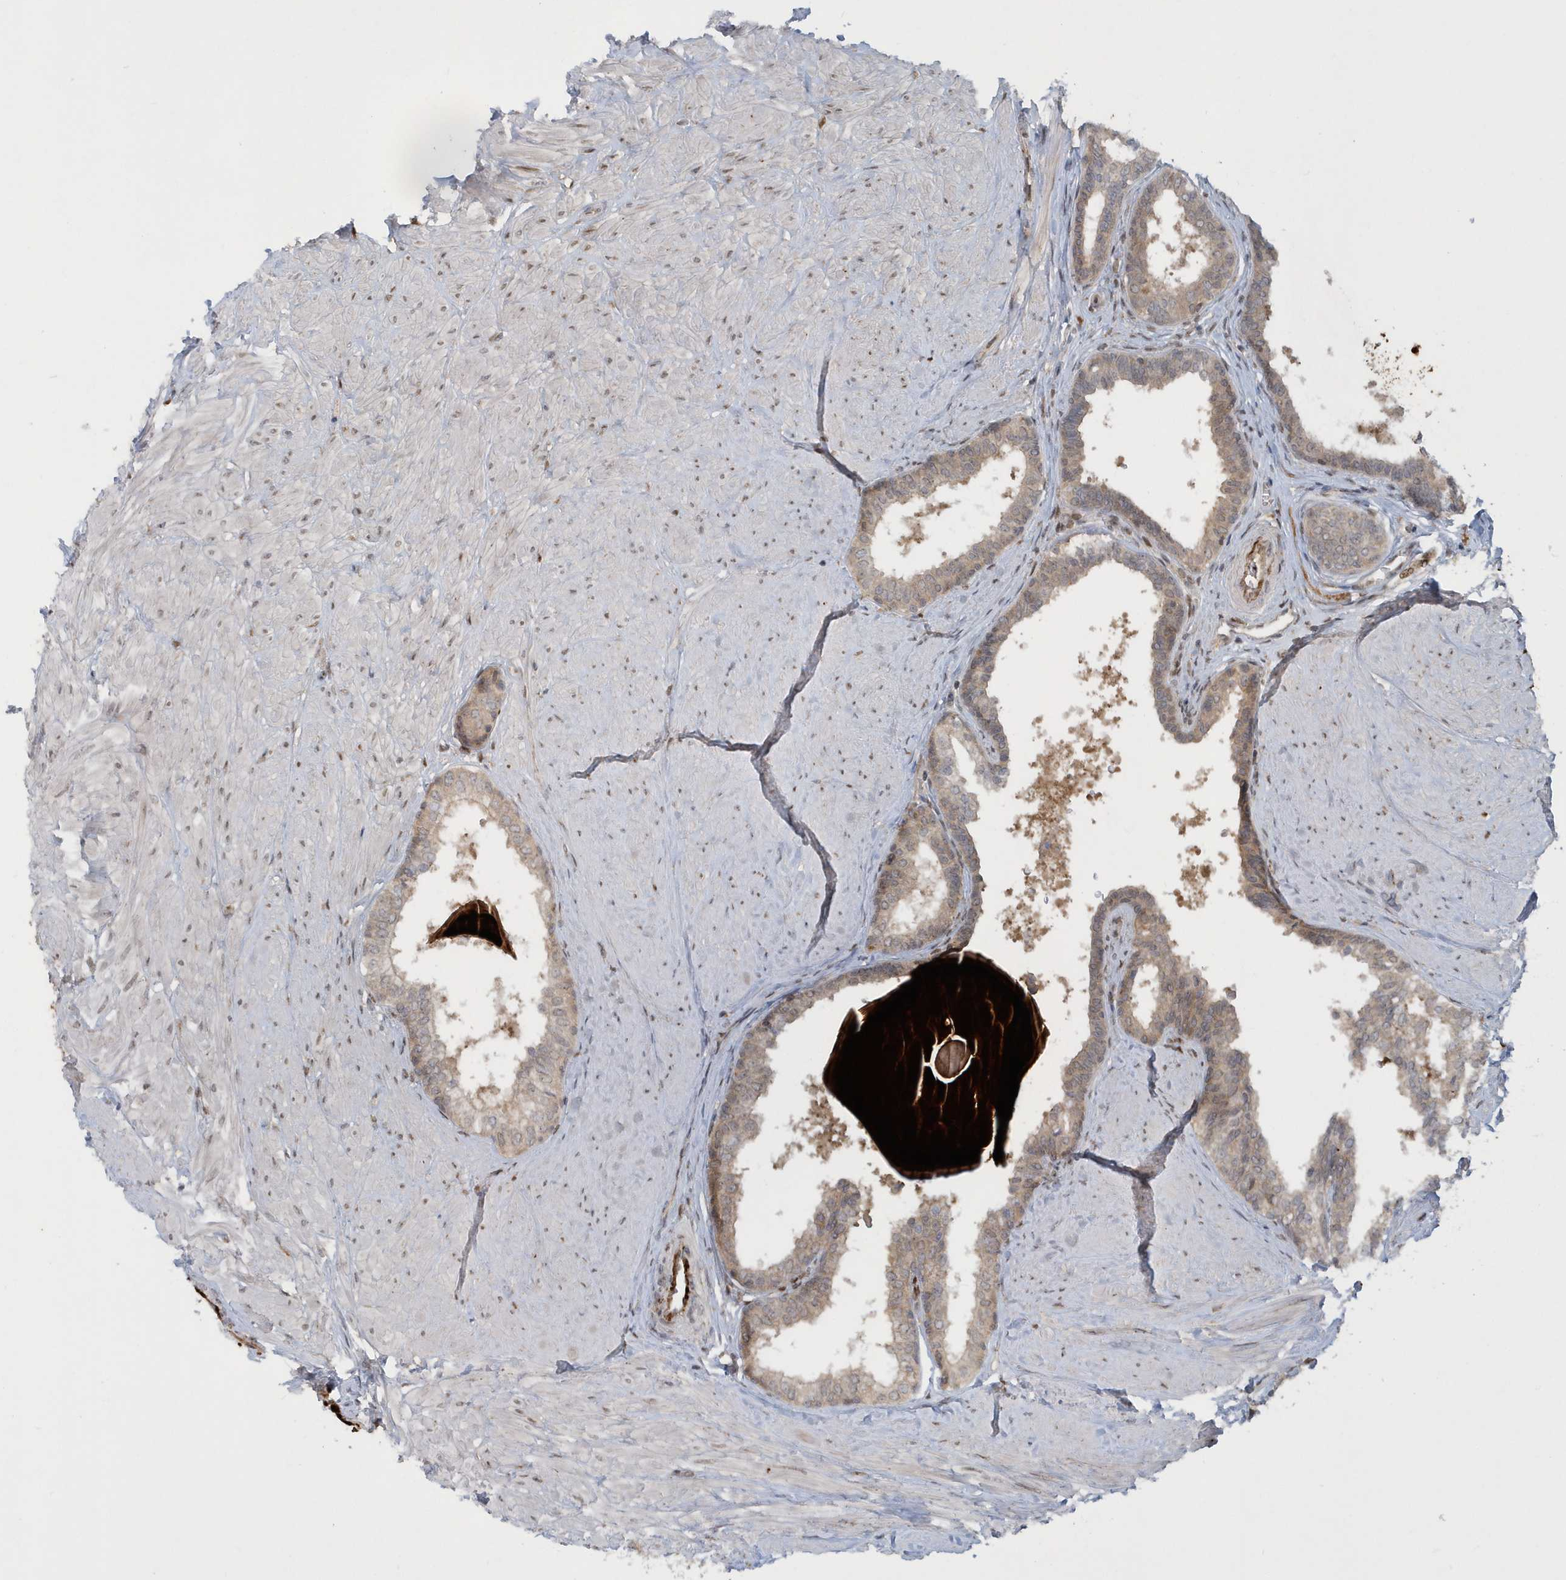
{"staining": {"intensity": "moderate", "quantity": "25%-75%", "location": "cytoplasmic/membranous"}, "tissue": "prostate", "cell_type": "Glandular cells", "image_type": "normal", "snomed": [{"axis": "morphology", "description": "Normal tissue, NOS"}, {"axis": "topography", "description": "Prostate"}], "caption": "About 25%-75% of glandular cells in normal human prostate exhibit moderate cytoplasmic/membranous protein staining as visualized by brown immunohistochemical staining.", "gene": "ATG4A", "patient": {"sex": "male", "age": 48}}